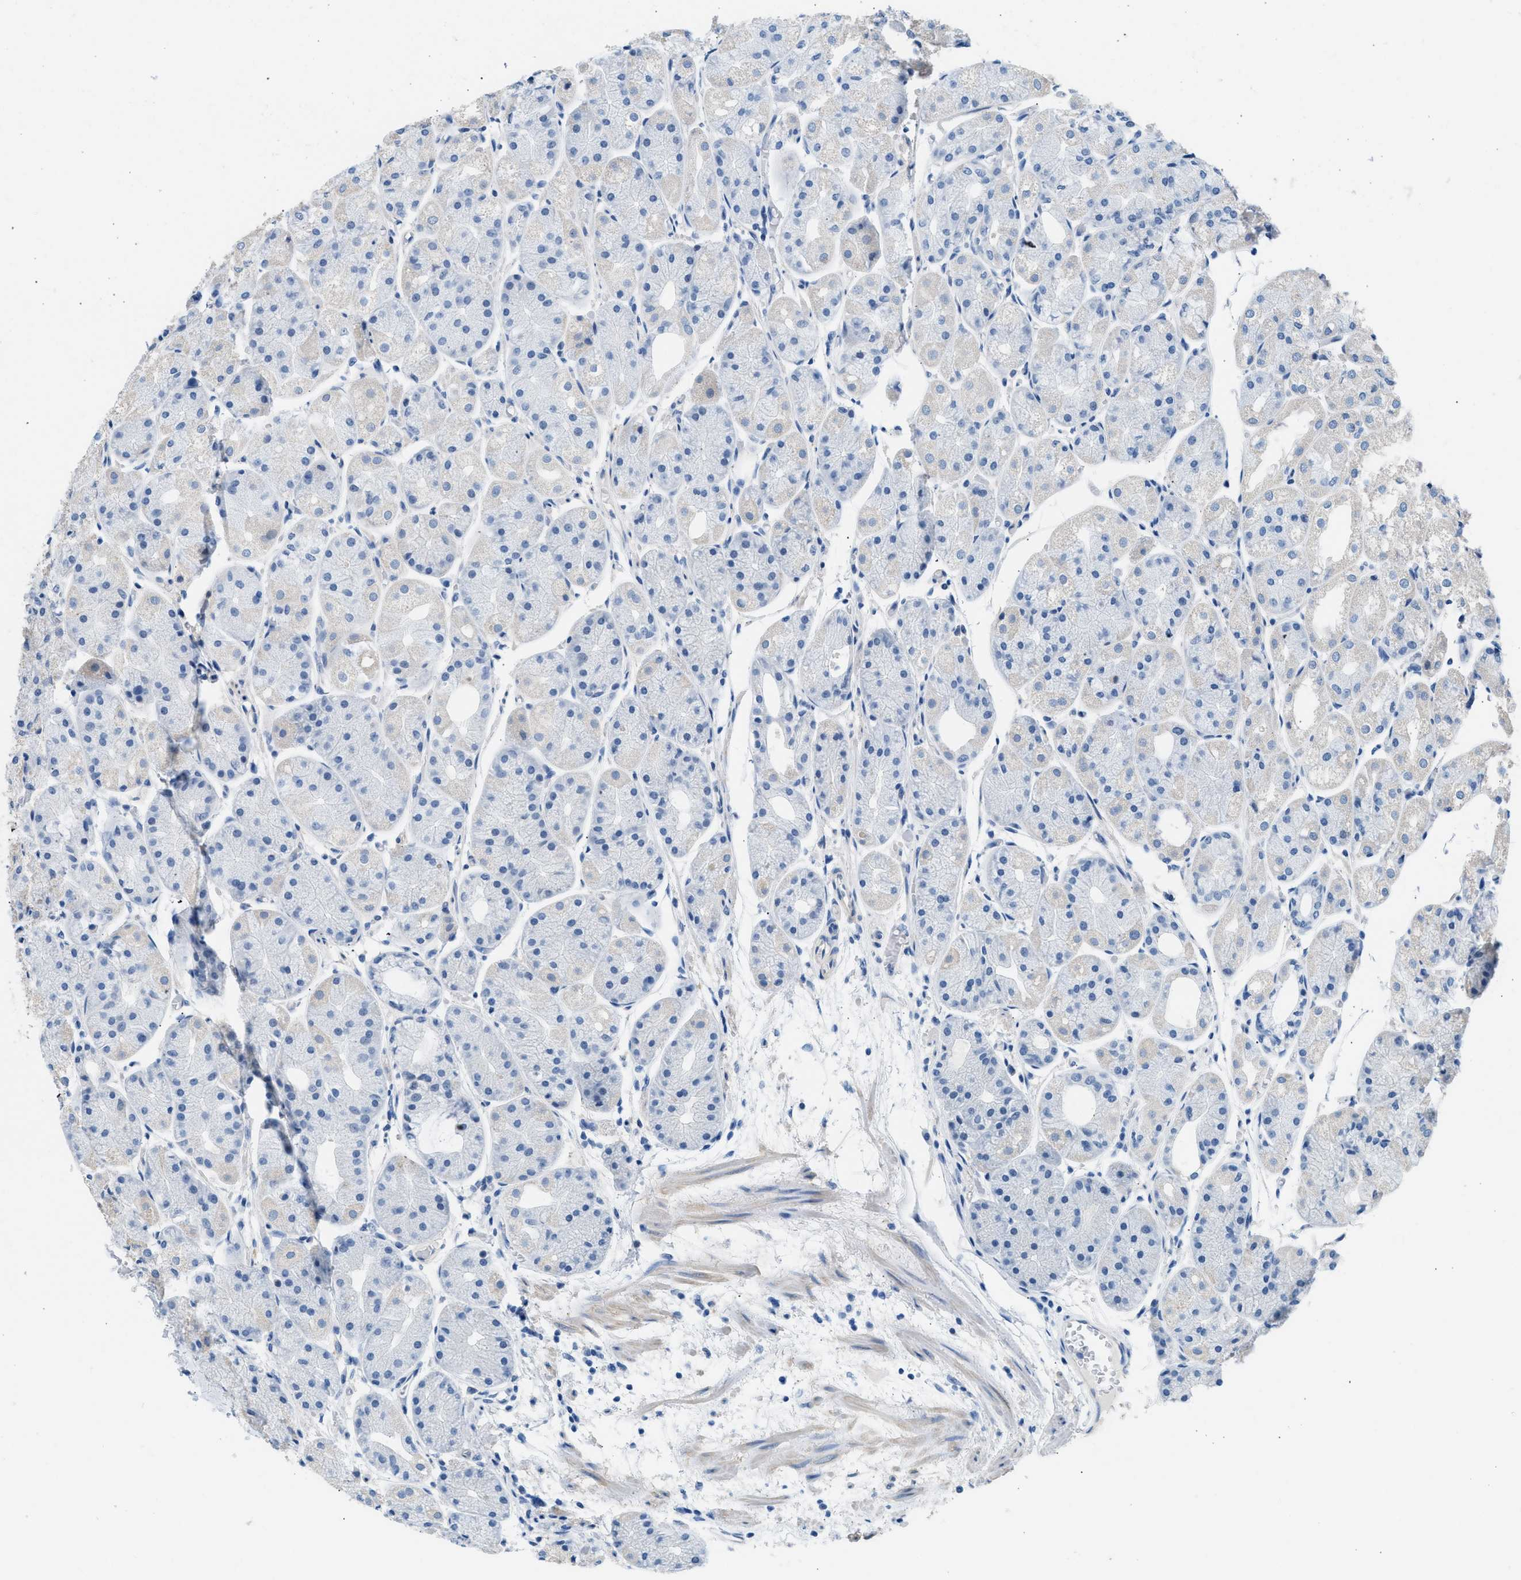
{"staining": {"intensity": "negative", "quantity": "none", "location": "none"}, "tissue": "stomach", "cell_type": "Glandular cells", "image_type": "normal", "snomed": [{"axis": "morphology", "description": "Normal tissue, NOS"}, {"axis": "topography", "description": "Stomach, upper"}], "caption": "IHC of unremarkable human stomach exhibits no staining in glandular cells. (DAB IHC visualized using brightfield microscopy, high magnification).", "gene": "SPAM1", "patient": {"sex": "male", "age": 72}}